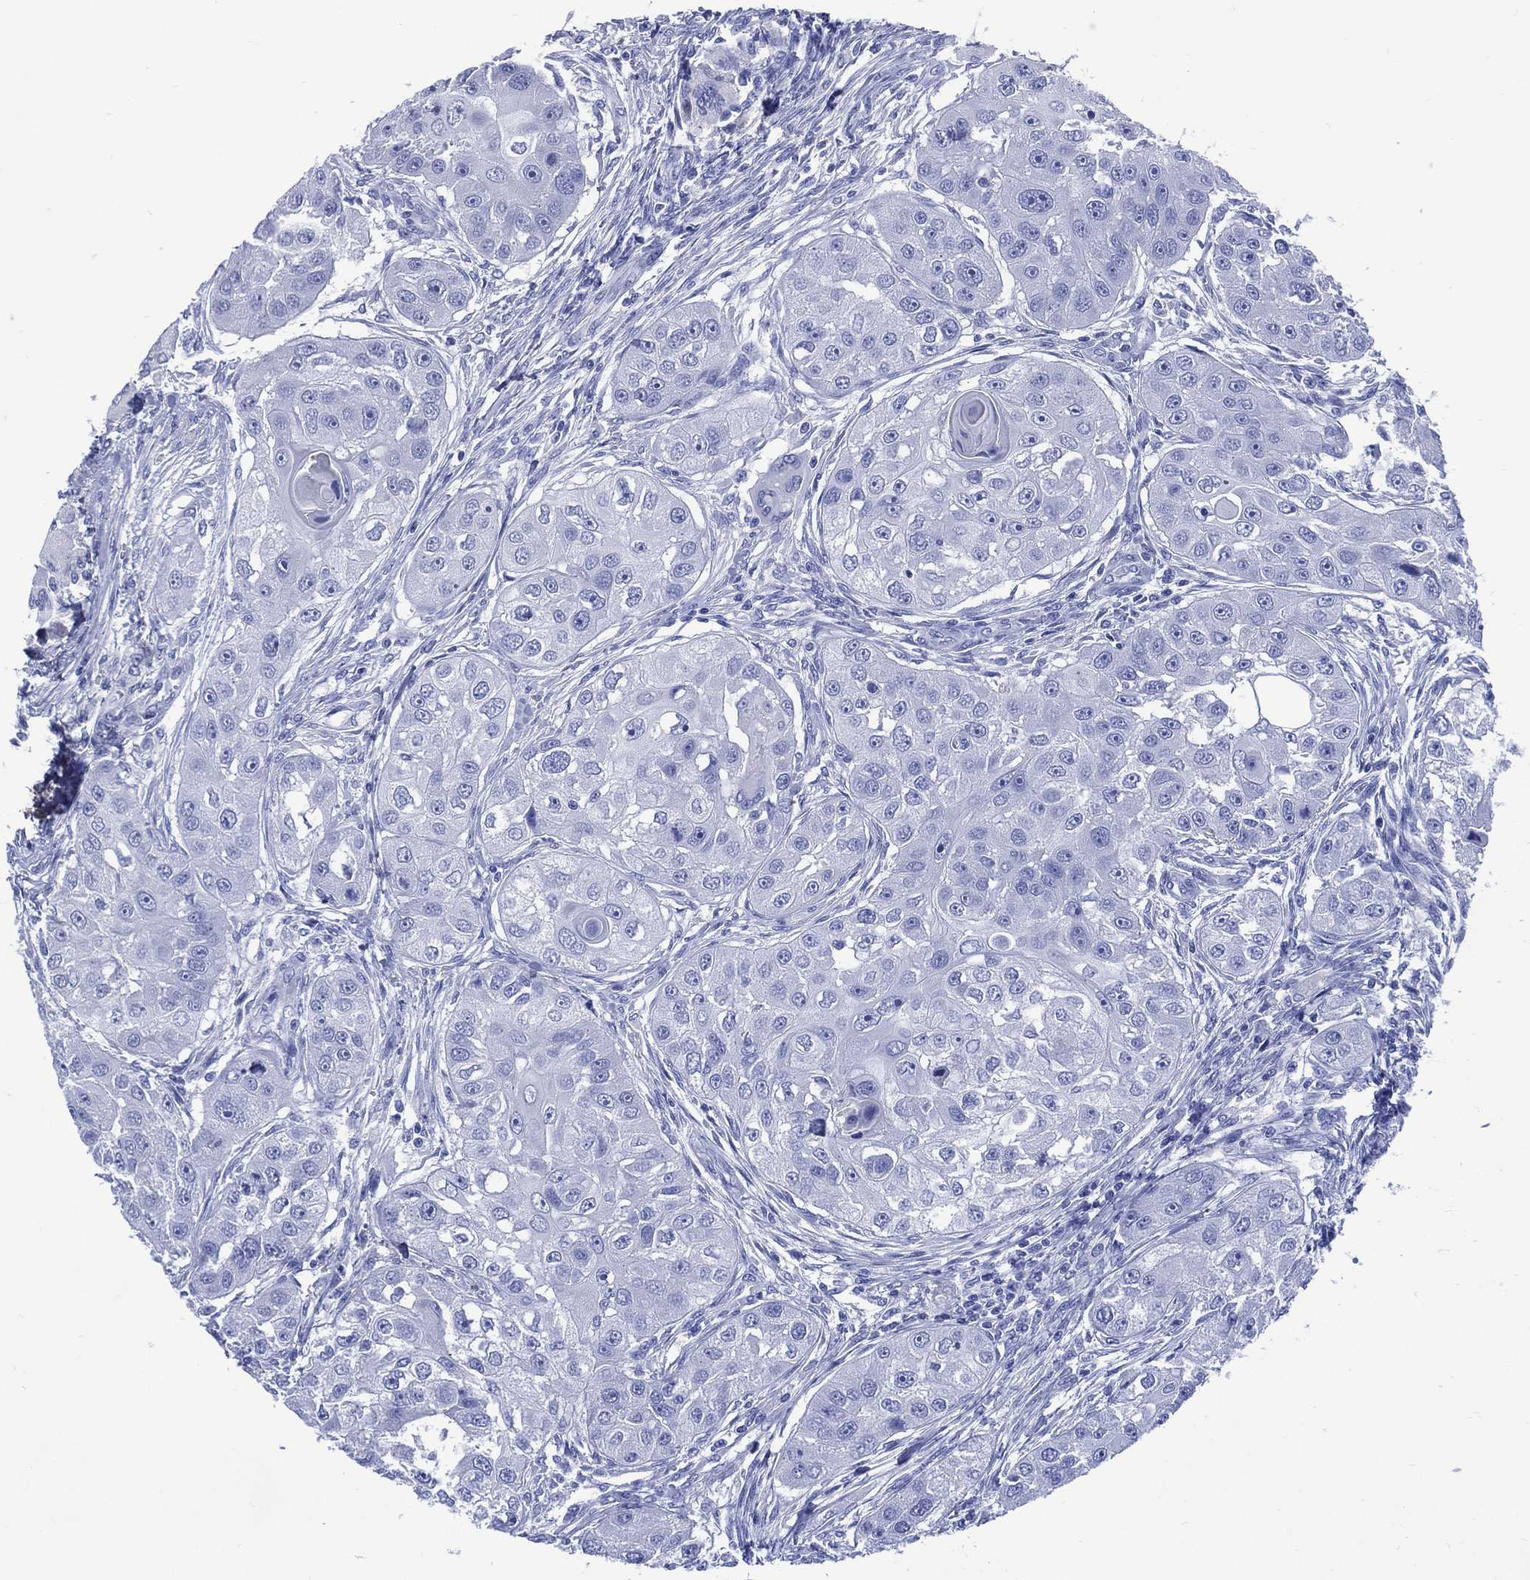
{"staining": {"intensity": "negative", "quantity": "none", "location": "none"}, "tissue": "head and neck cancer", "cell_type": "Tumor cells", "image_type": "cancer", "snomed": [{"axis": "morphology", "description": "Squamous cell carcinoma, NOS"}, {"axis": "topography", "description": "Head-Neck"}], "caption": "DAB (3,3'-diaminobenzidine) immunohistochemical staining of human squamous cell carcinoma (head and neck) displays no significant expression in tumor cells. (DAB (3,3'-diaminobenzidine) immunohistochemistry (IHC) visualized using brightfield microscopy, high magnification).", "gene": "SHCBP1L", "patient": {"sex": "male", "age": 51}}